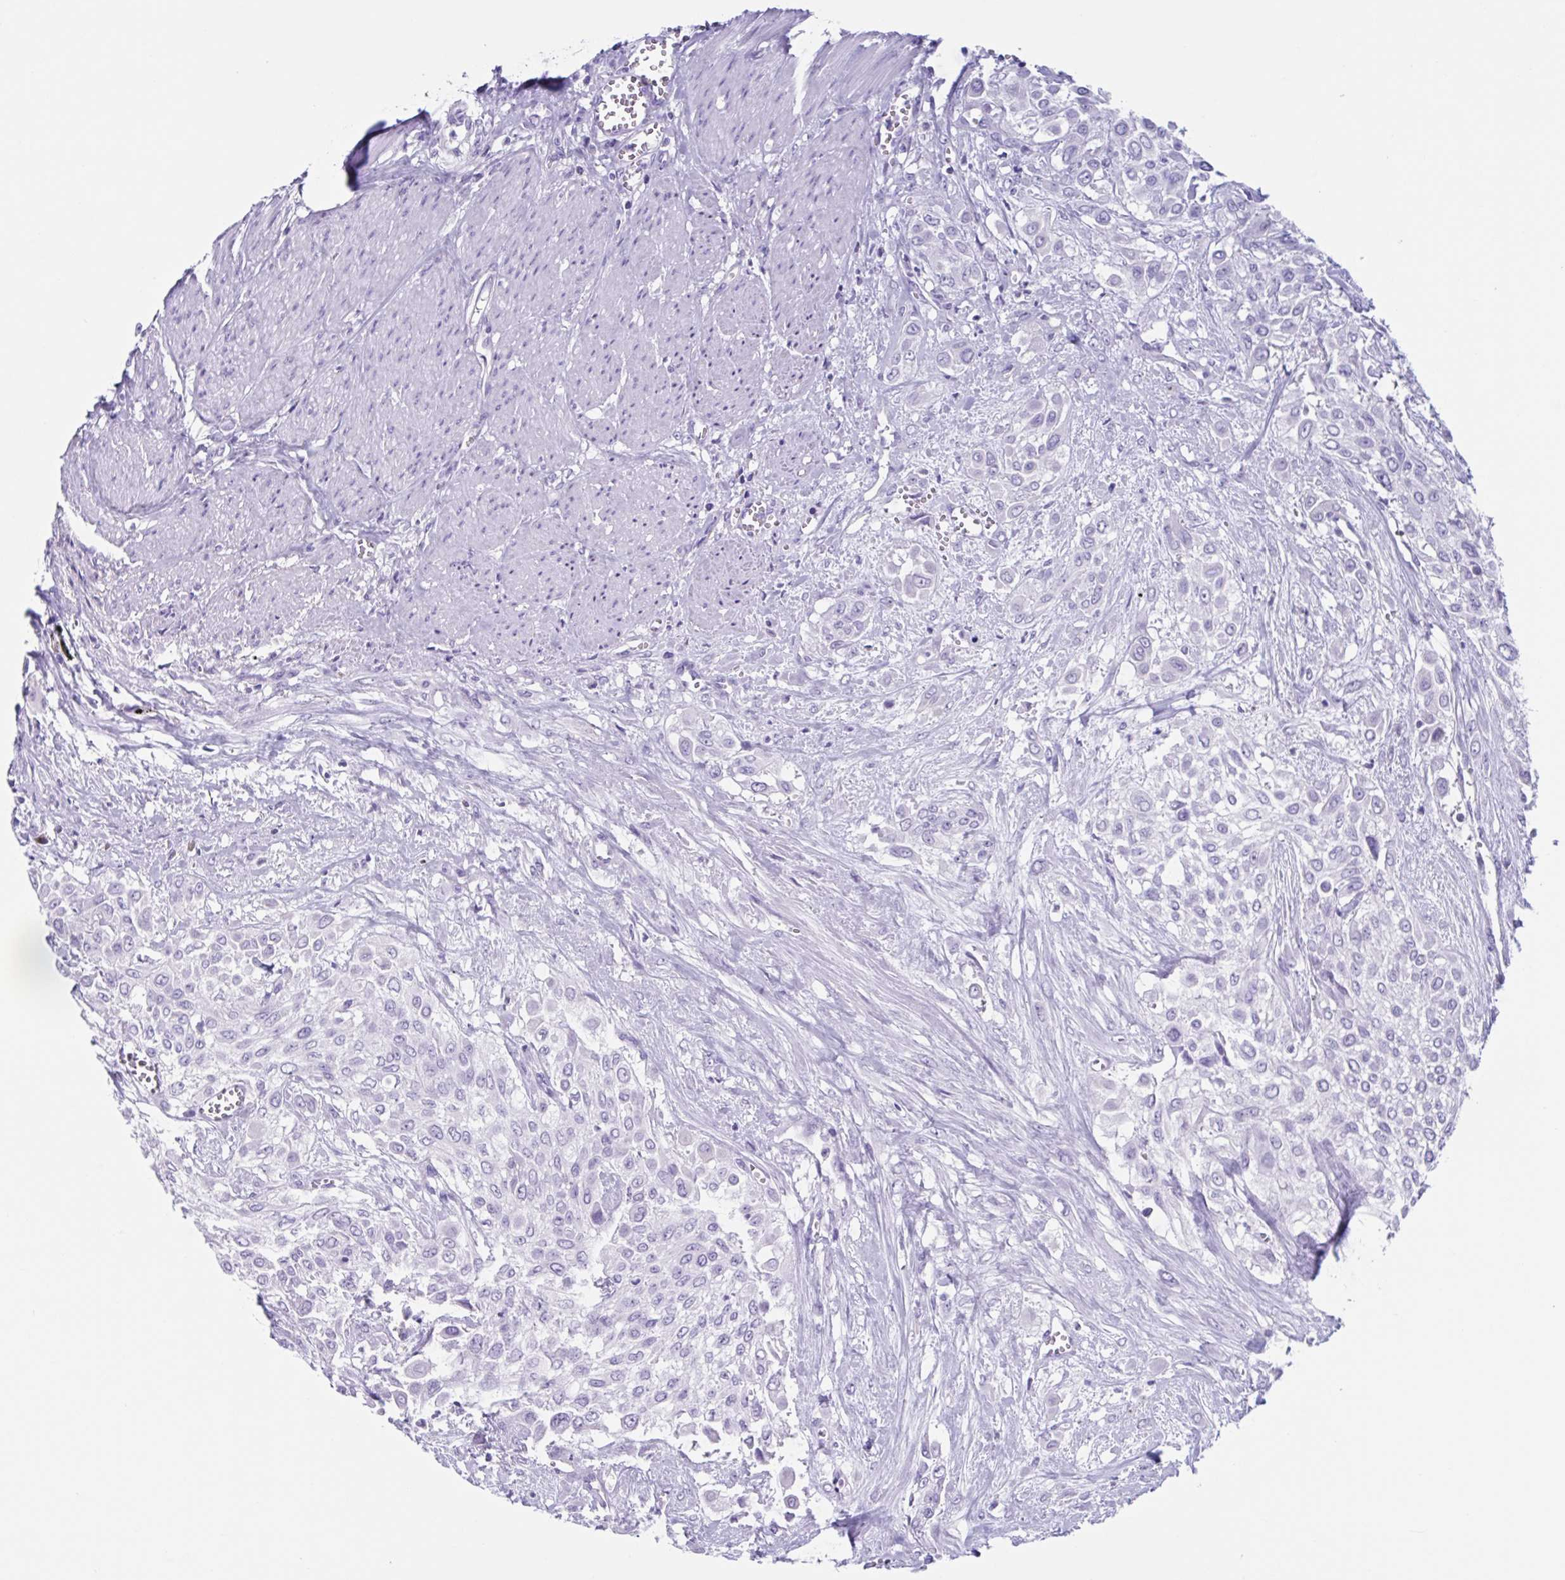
{"staining": {"intensity": "negative", "quantity": "none", "location": "none"}, "tissue": "urothelial cancer", "cell_type": "Tumor cells", "image_type": "cancer", "snomed": [{"axis": "morphology", "description": "Urothelial carcinoma, High grade"}, {"axis": "topography", "description": "Urinary bladder"}], "caption": "This is an immunohistochemistry (IHC) micrograph of urothelial cancer. There is no staining in tumor cells.", "gene": "USP35", "patient": {"sex": "male", "age": 57}}